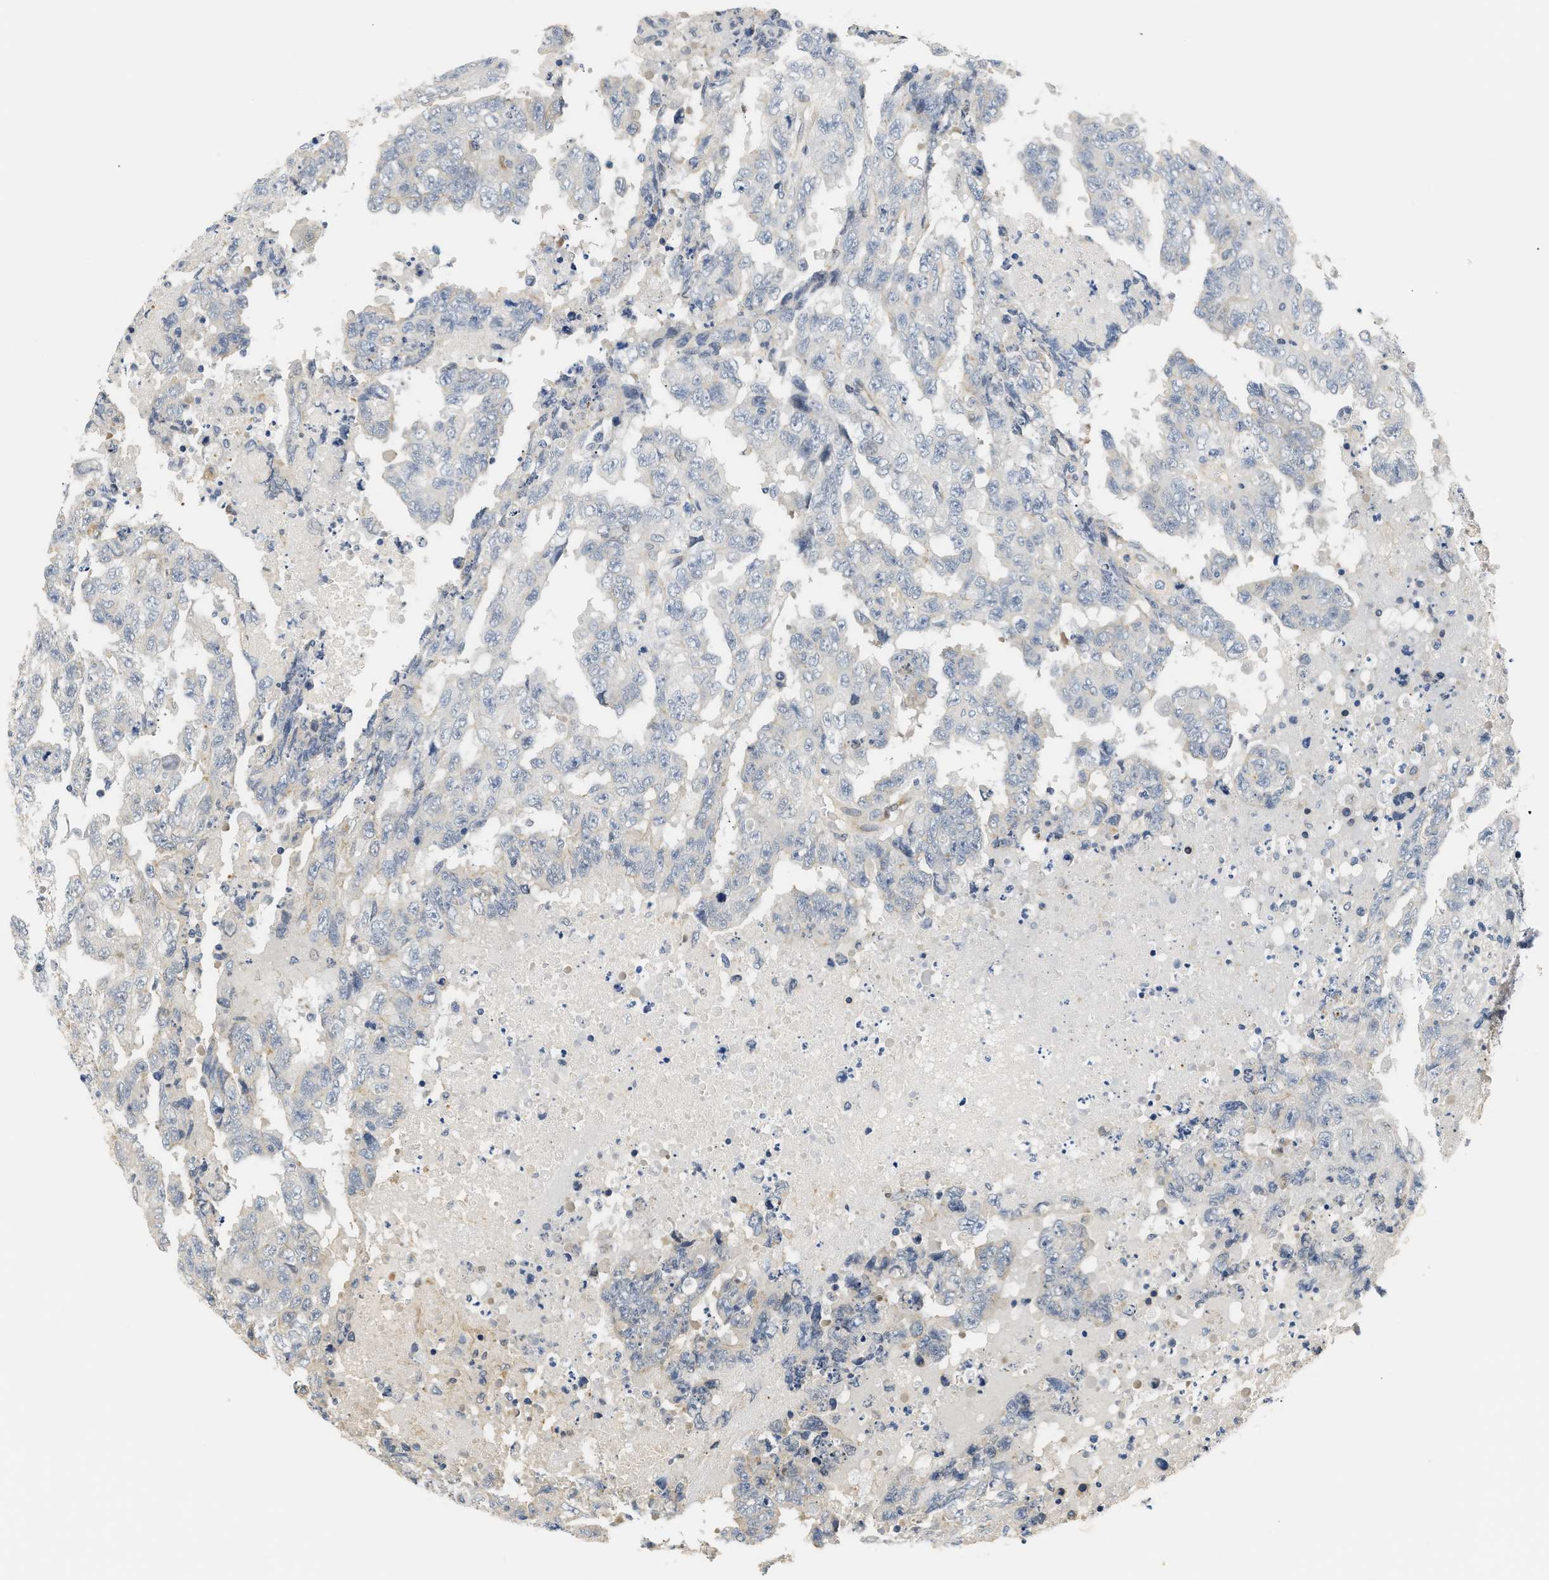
{"staining": {"intensity": "negative", "quantity": "none", "location": "none"}, "tissue": "testis cancer", "cell_type": "Tumor cells", "image_type": "cancer", "snomed": [{"axis": "morphology", "description": "Necrosis, NOS"}, {"axis": "morphology", "description": "Carcinoma, Embryonal, NOS"}, {"axis": "topography", "description": "Testis"}], "caption": "Testis embryonal carcinoma was stained to show a protein in brown. There is no significant staining in tumor cells. Brightfield microscopy of immunohistochemistry (IHC) stained with DAB (3,3'-diaminobenzidine) (brown) and hematoxylin (blue), captured at high magnification.", "gene": "TNIP2", "patient": {"sex": "male", "age": 19}}